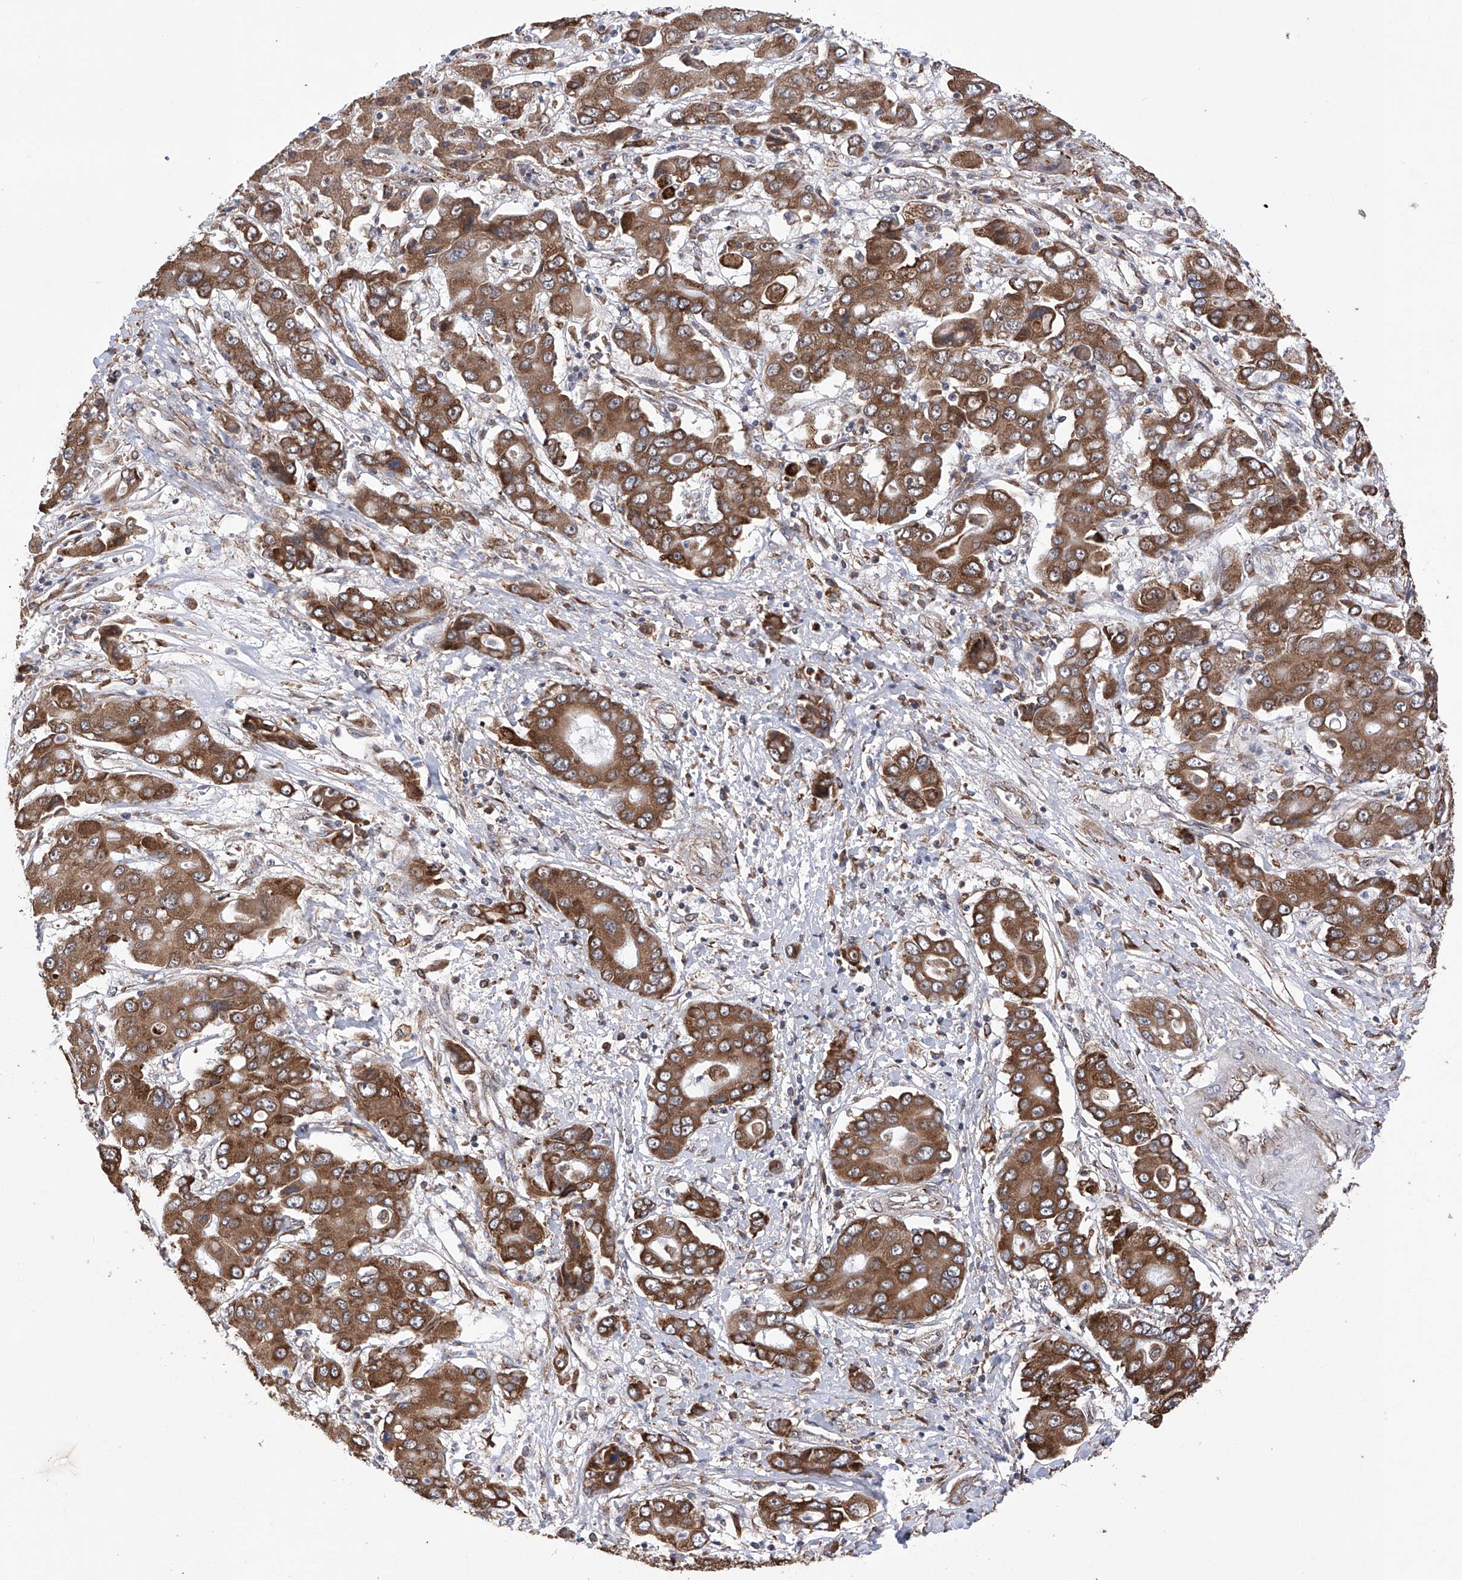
{"staining": {"intensity": "strong", "quantity": ">75%", "location": "cytoplasmic/membranous"}, "tissue": "liver cancer", "cell_type": "Tumor cells", "image_type": "cancer", "snomed": [{"axis": "morphology", "description": "Cholangiocarcinoma"}, {"axis": "topography", "description": "Liver"}], "caption": "A high amount of strong cytoplasmic/membranous staining is appreciated in about >75% of tumor cells in liver cancer (cholangiocarcinoma) tissue.", "gene": "DNAH8", "patient": {"sex": "male", "age": 67}}